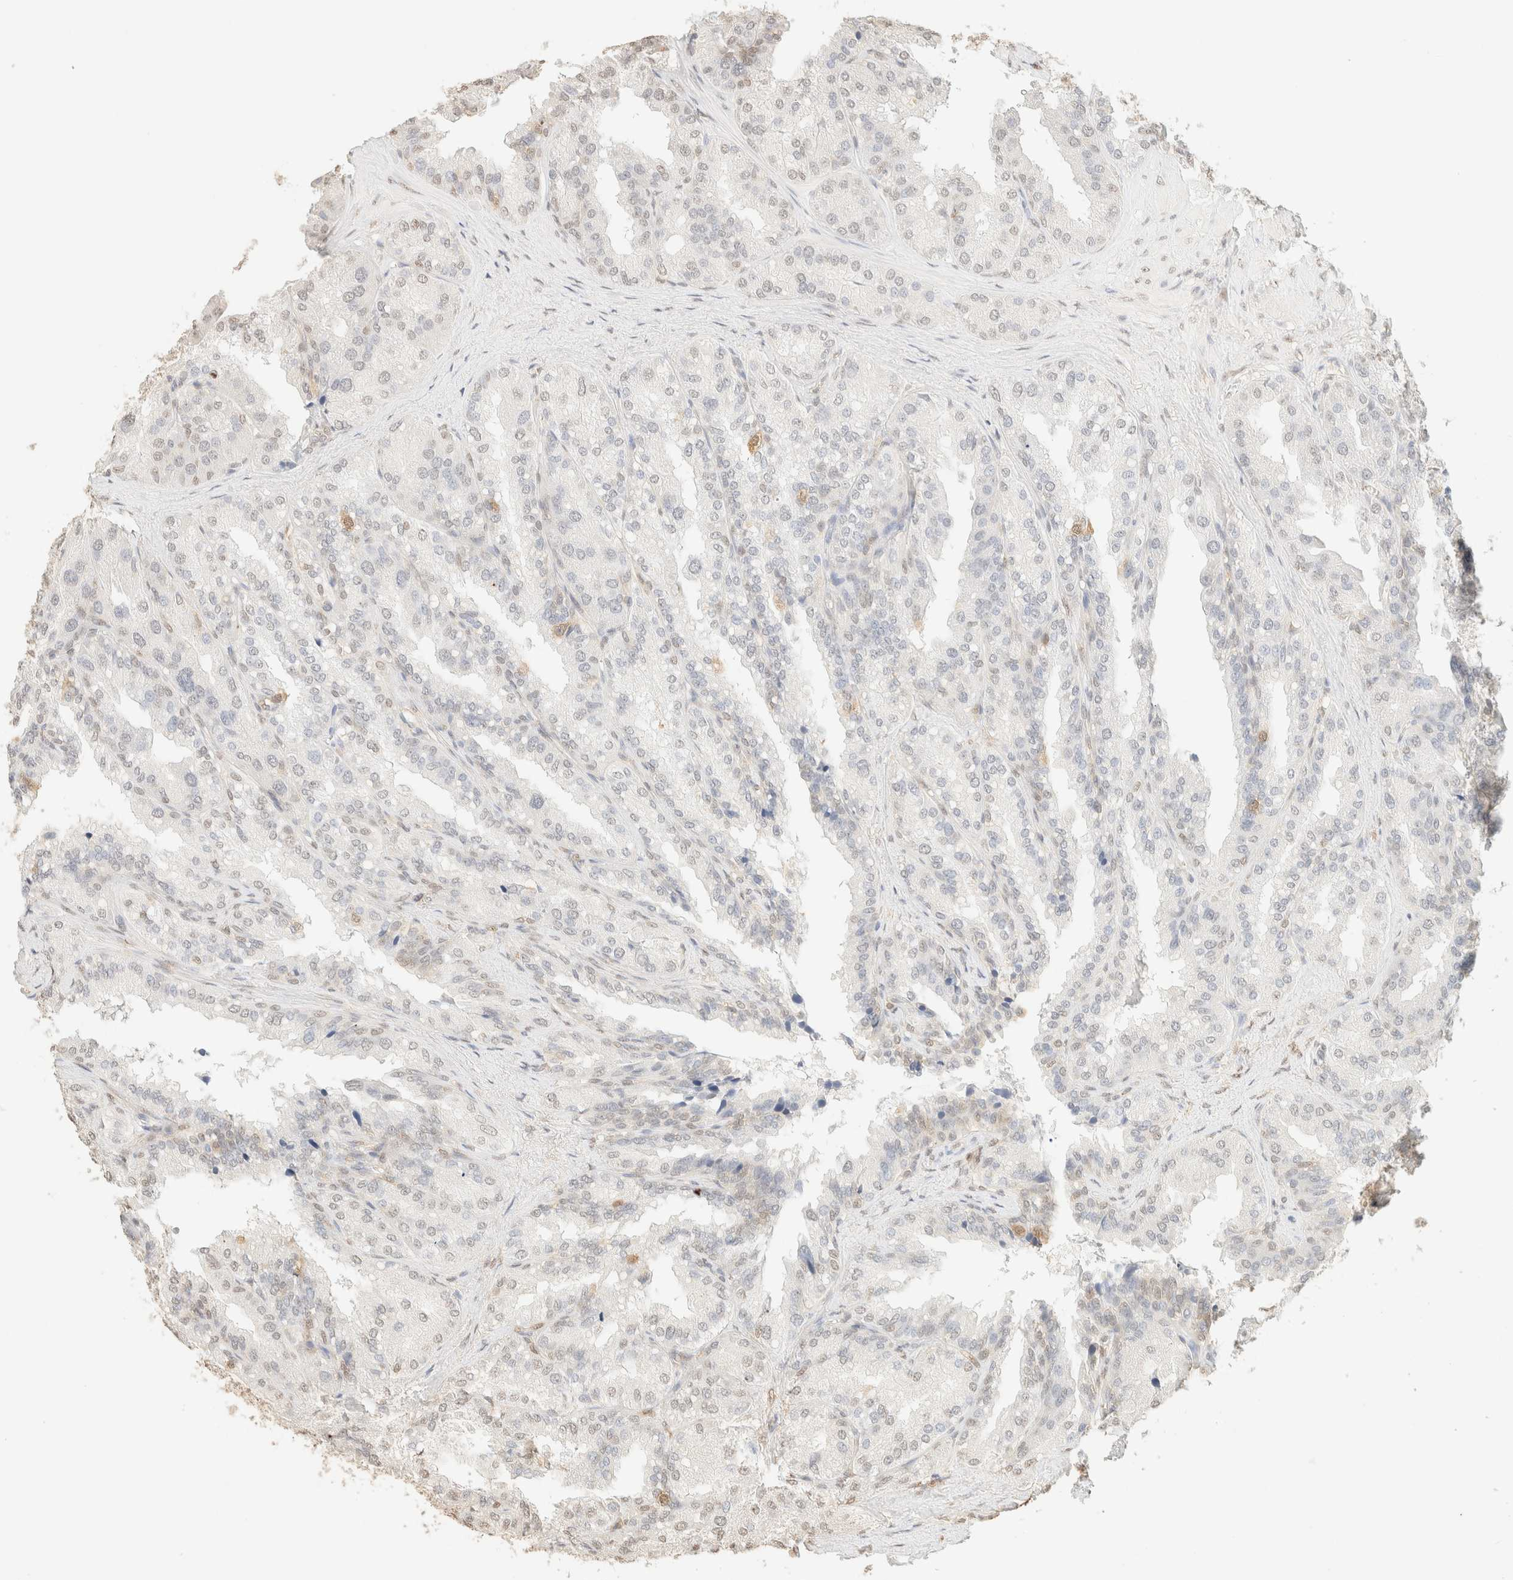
{"staining": {"intensity": "weak", "quantity": "25%-75%", "location": "nuclear"}, "tissue": "seminal vesicle", "cell_type": "Glandular cells", "image_type": "normal", "snomed": [{"axis": "morphology", "description": "Normal tissue, NOS"}, {"axis": "topography", "description": "Prostate"}, {"axis": "topography", "description": "Seminal veicle"}], "caption": "A high-resolution photomicrograph shows IHC staining of unremarkable seminal vesicle, which demonstrates weak nuclear expression in approximately 25%-75% of glandular cells.", "gene": "S100A13", "patient": {"sex": "male", "age": 51}}